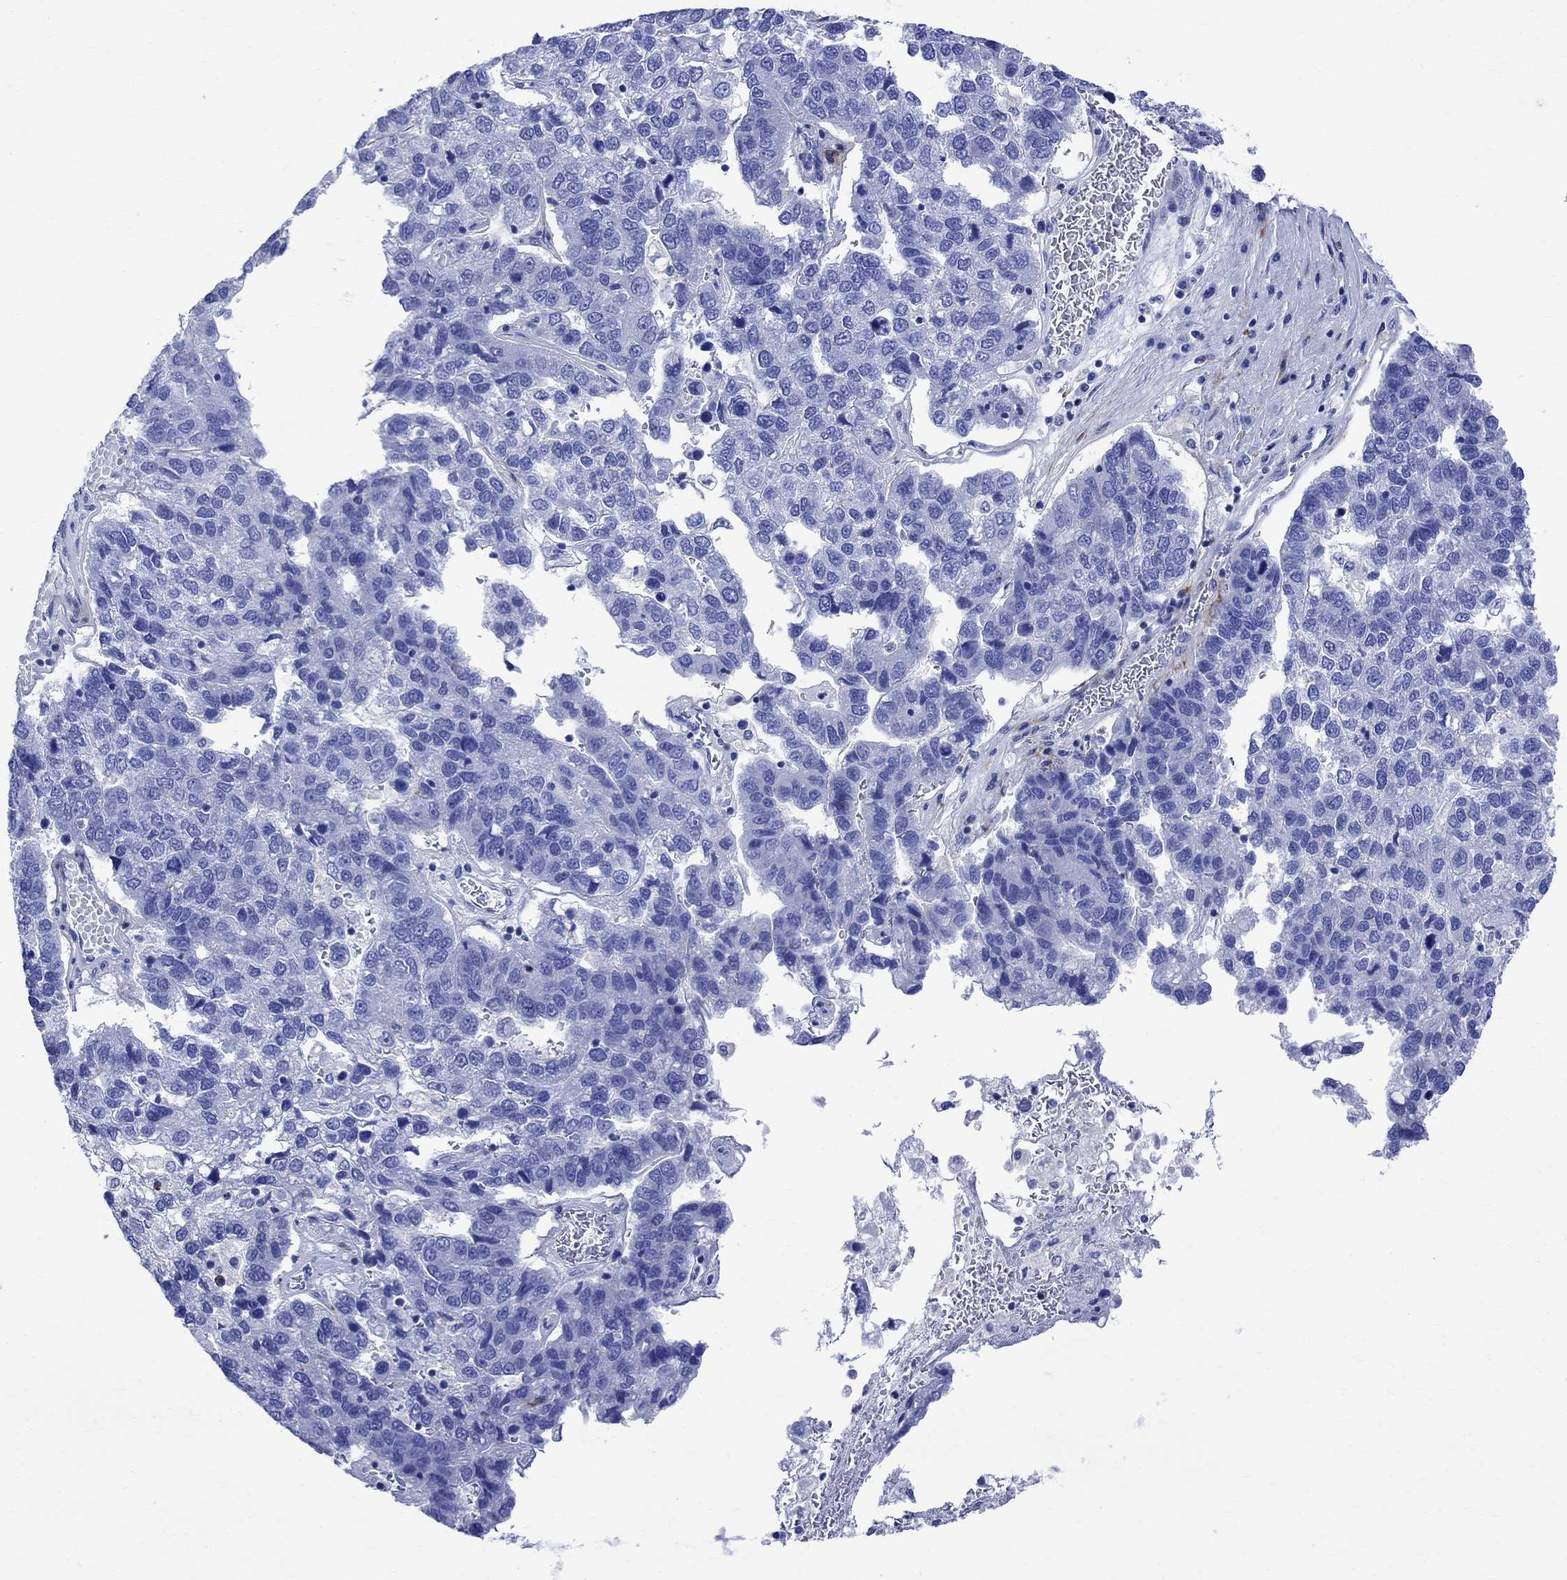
{"staining": {"intensity": "negative", "quantity": "none", "location": "none"}, "tissue": "pancreatic cancer", "cell_type": "Tumor cells", "image_type": "cancer", "snomed": [{"axis": "morphology", "description": "Adenocarcinoma, NOS"}, {"axis": "topography", "description": "Pancreas"}], "caption": "There is no significant expression in tumor cells of adenocarcinoma (pancreatic).", "gene": "PARVB", "patient": {"sex": "female", "age": 61}}